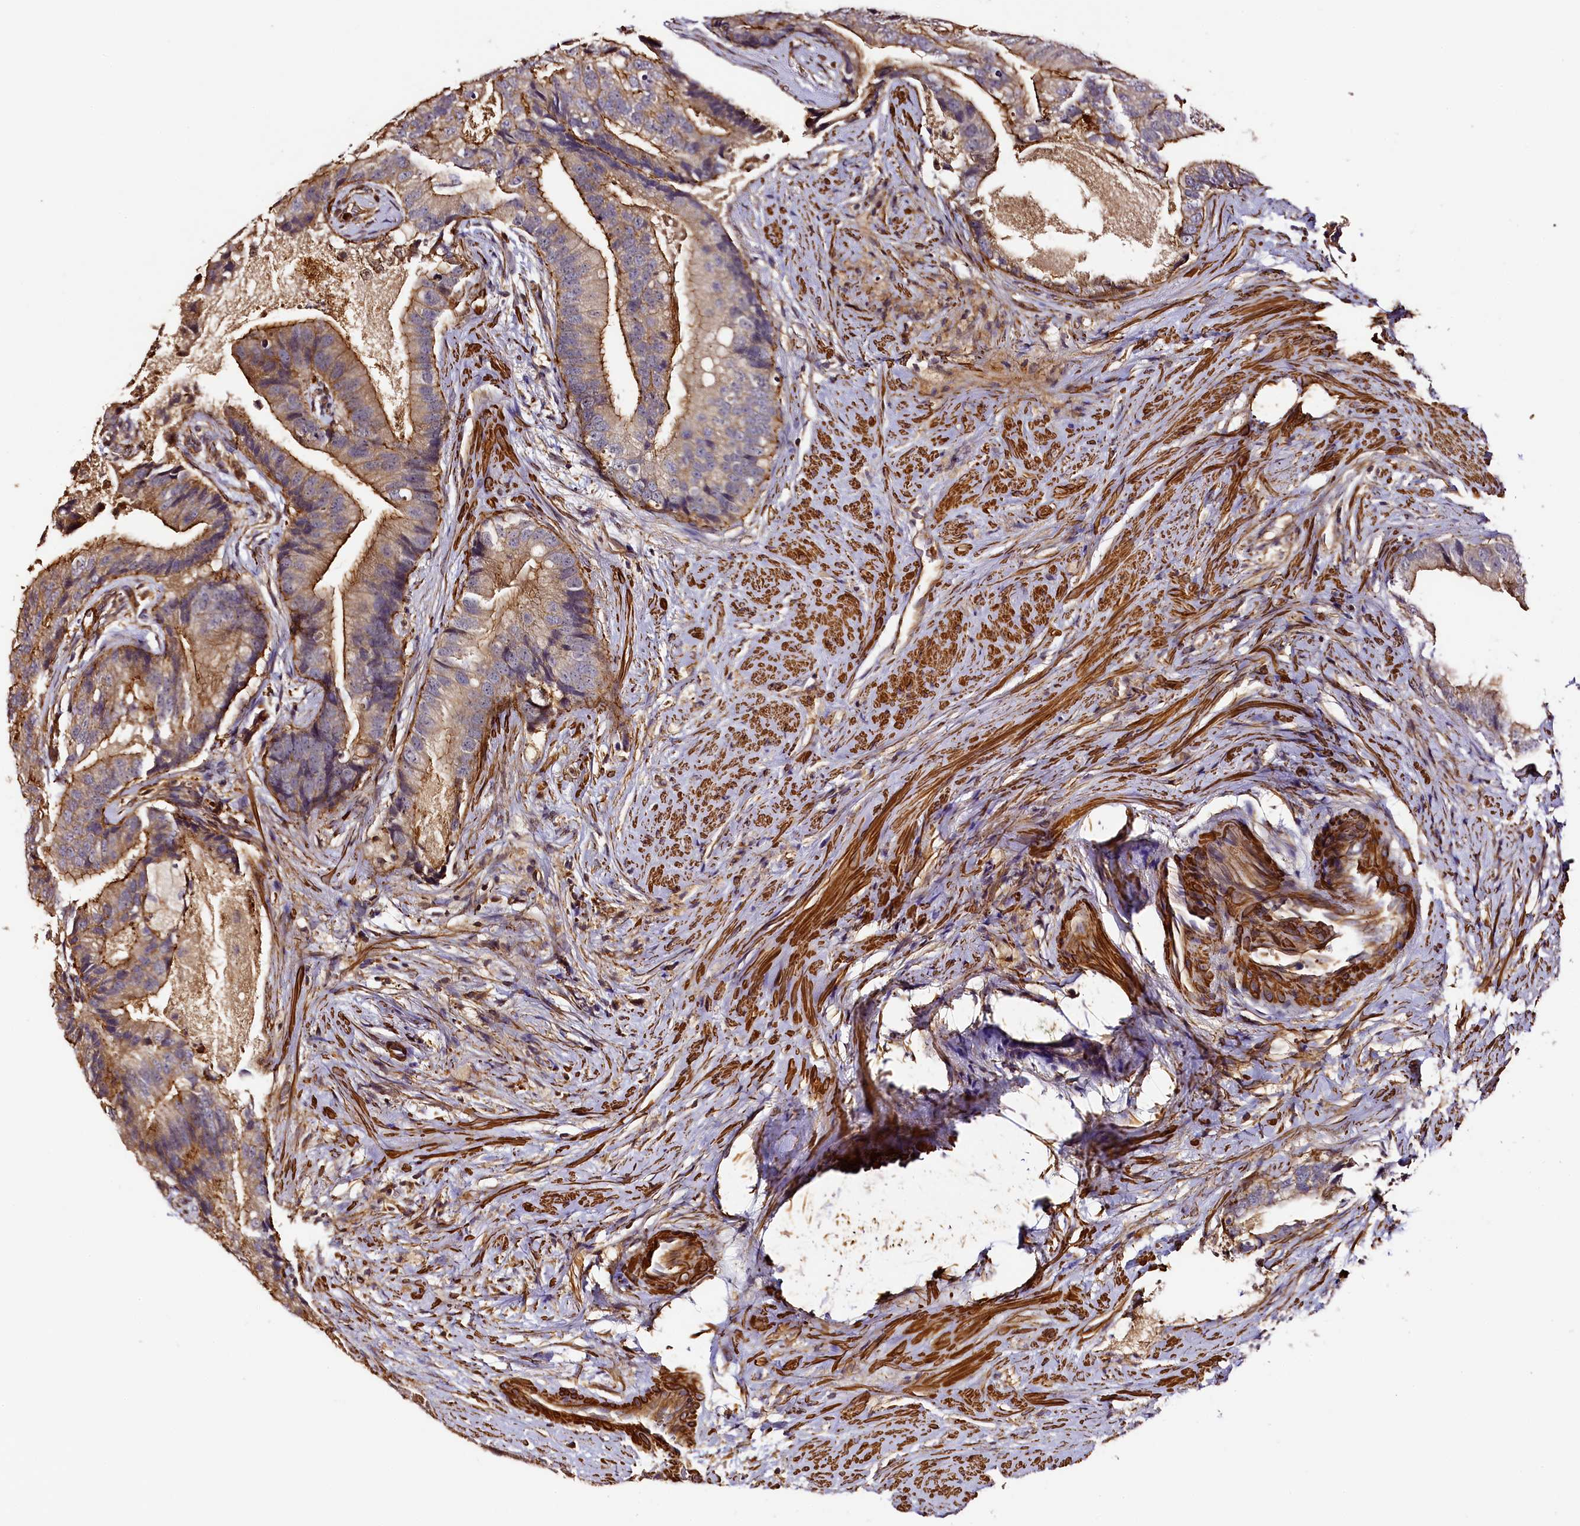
{"staining": {"intensity": "moderate", "quantity": ">75%", "location": "cytoplasmic/membranous"}, "tissue": "prostate cancer", "cell_type": "Tumor cells", "image_type": "cancer", "snomed": [{"axis": "morphology", "description": "Adenocarcinoma, High grade"}, {"axis": "topography", "description": "Prostate"}], "caption": "Human prostate high-grade adenocarcinoma stained with a brown dye demonstrates moderate cytoplasmic/membranous positive expression in about >75% of tumor cells.", "gene": "RAPSN", "patient": {"sex": "male", "age": 70}}